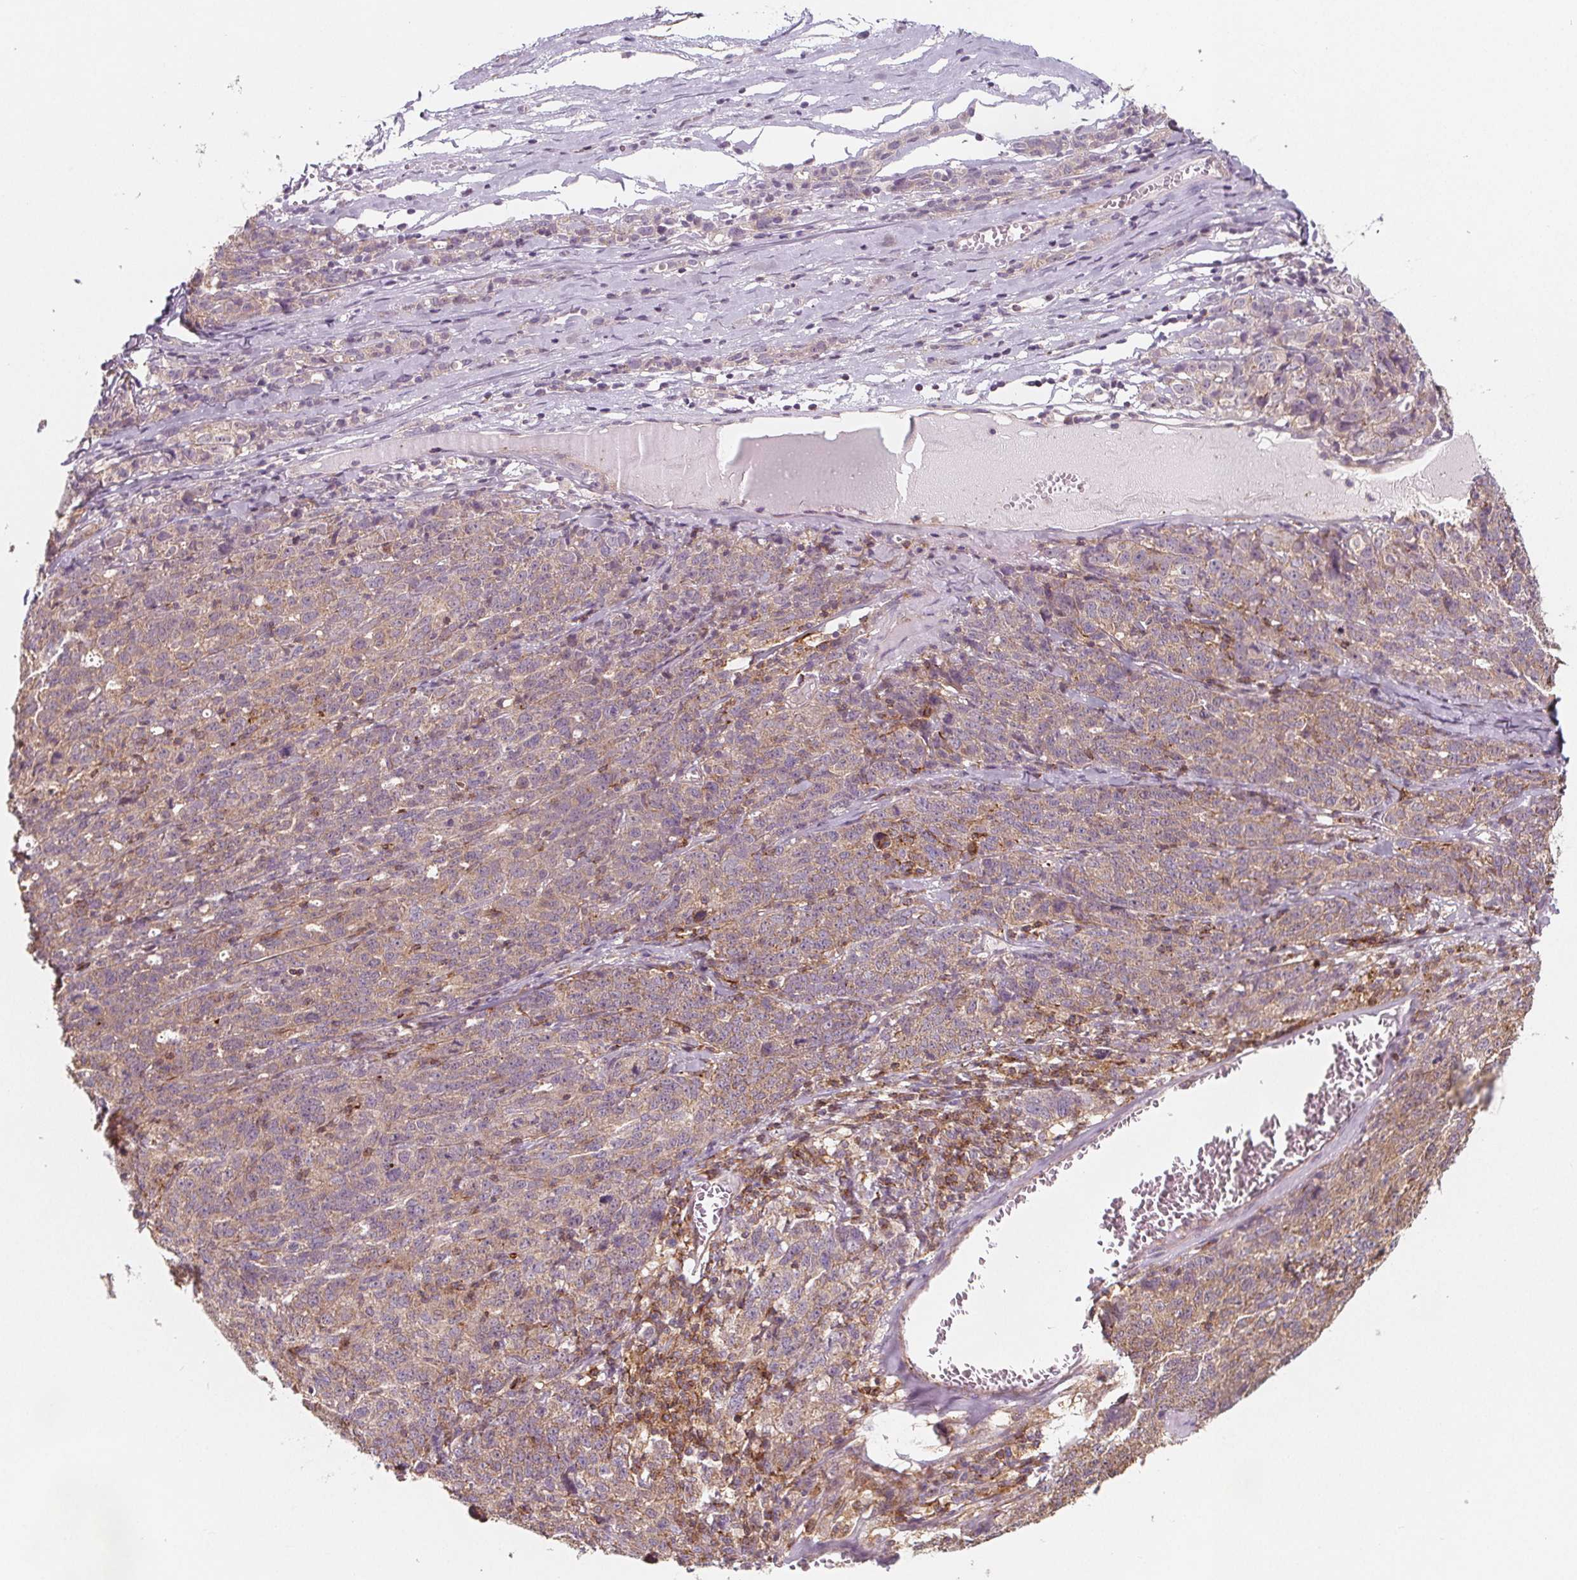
{"staining": {"intensity": "weak", "quantity": "25%-75%", "location": "cytoplasmic/membranous"}, "tissue": "ovarian cancer", "cell_type": "Tumor cells", "image_type": "cancer", "snomed": [{"axis": "morphology", "description": "Cystadenocarcinoma, serous, NOS"}, {"axis": "topography", "description": "Ovary"}], "caption": "Human ovarian cancer (serous cystadenocarcinoma) stained with a protein marker shows weak staining in tumor cells.", "gene": "ADAM33", "patient": {"sex": "female", "age": 71}}